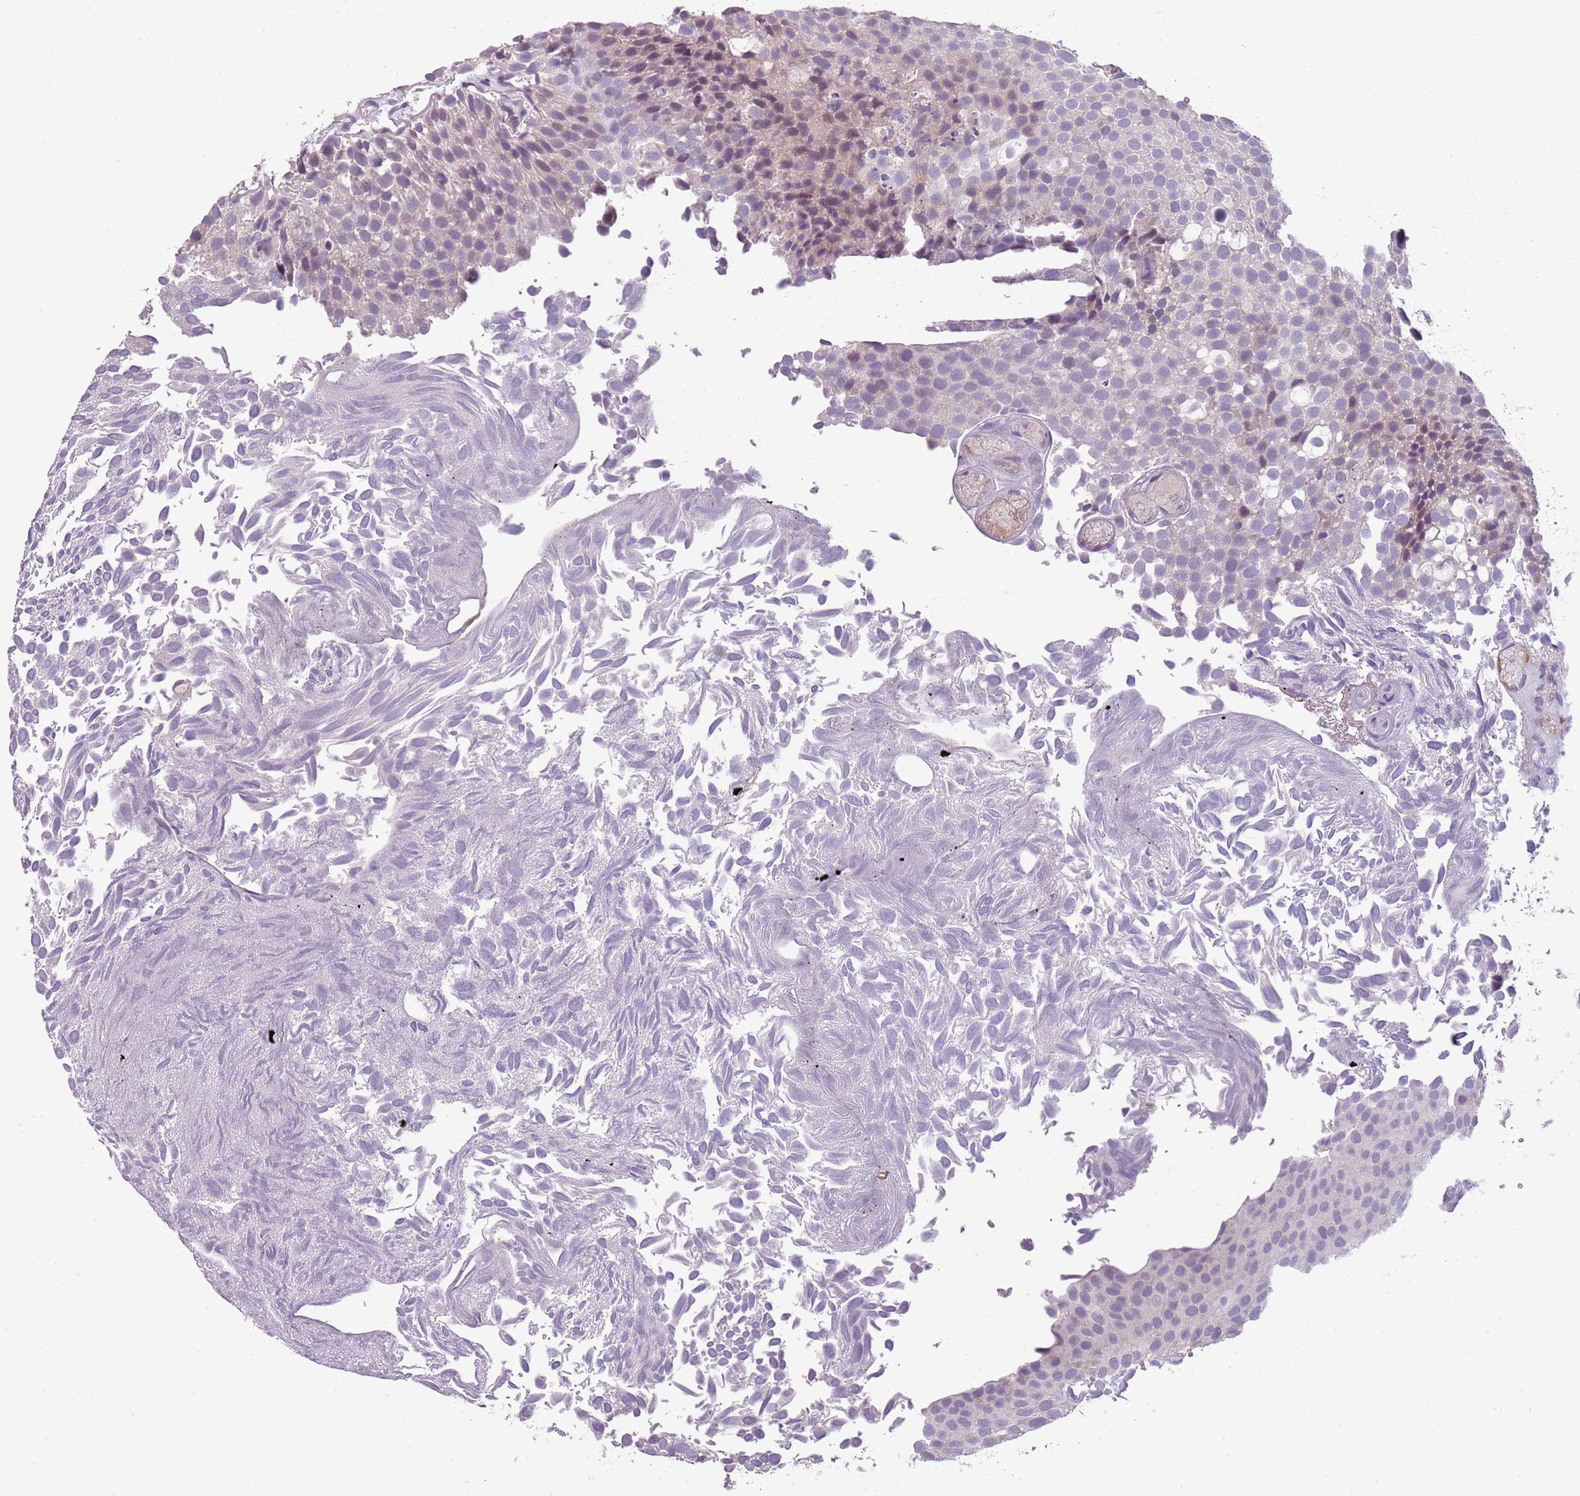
{"staining": {"intensity": "weak", "quantity": "<25%", "location": "nuclear"}, "tissue": "urothelial cancer", "cell_type": "Tumor cells", "image_type": "cancer", "snomed": [{"axis": "morphology", "description": "Urothelial carcinoma, Low grade"}, {"axis": "topography", "description": "Urinary bladder"}], "caption": "Photomicrograph shows no significant protein positivity in tumor cells of urothelial cancer.", "gene": "SCAMP5", "patient": {"sex": "male", "age": 89}}